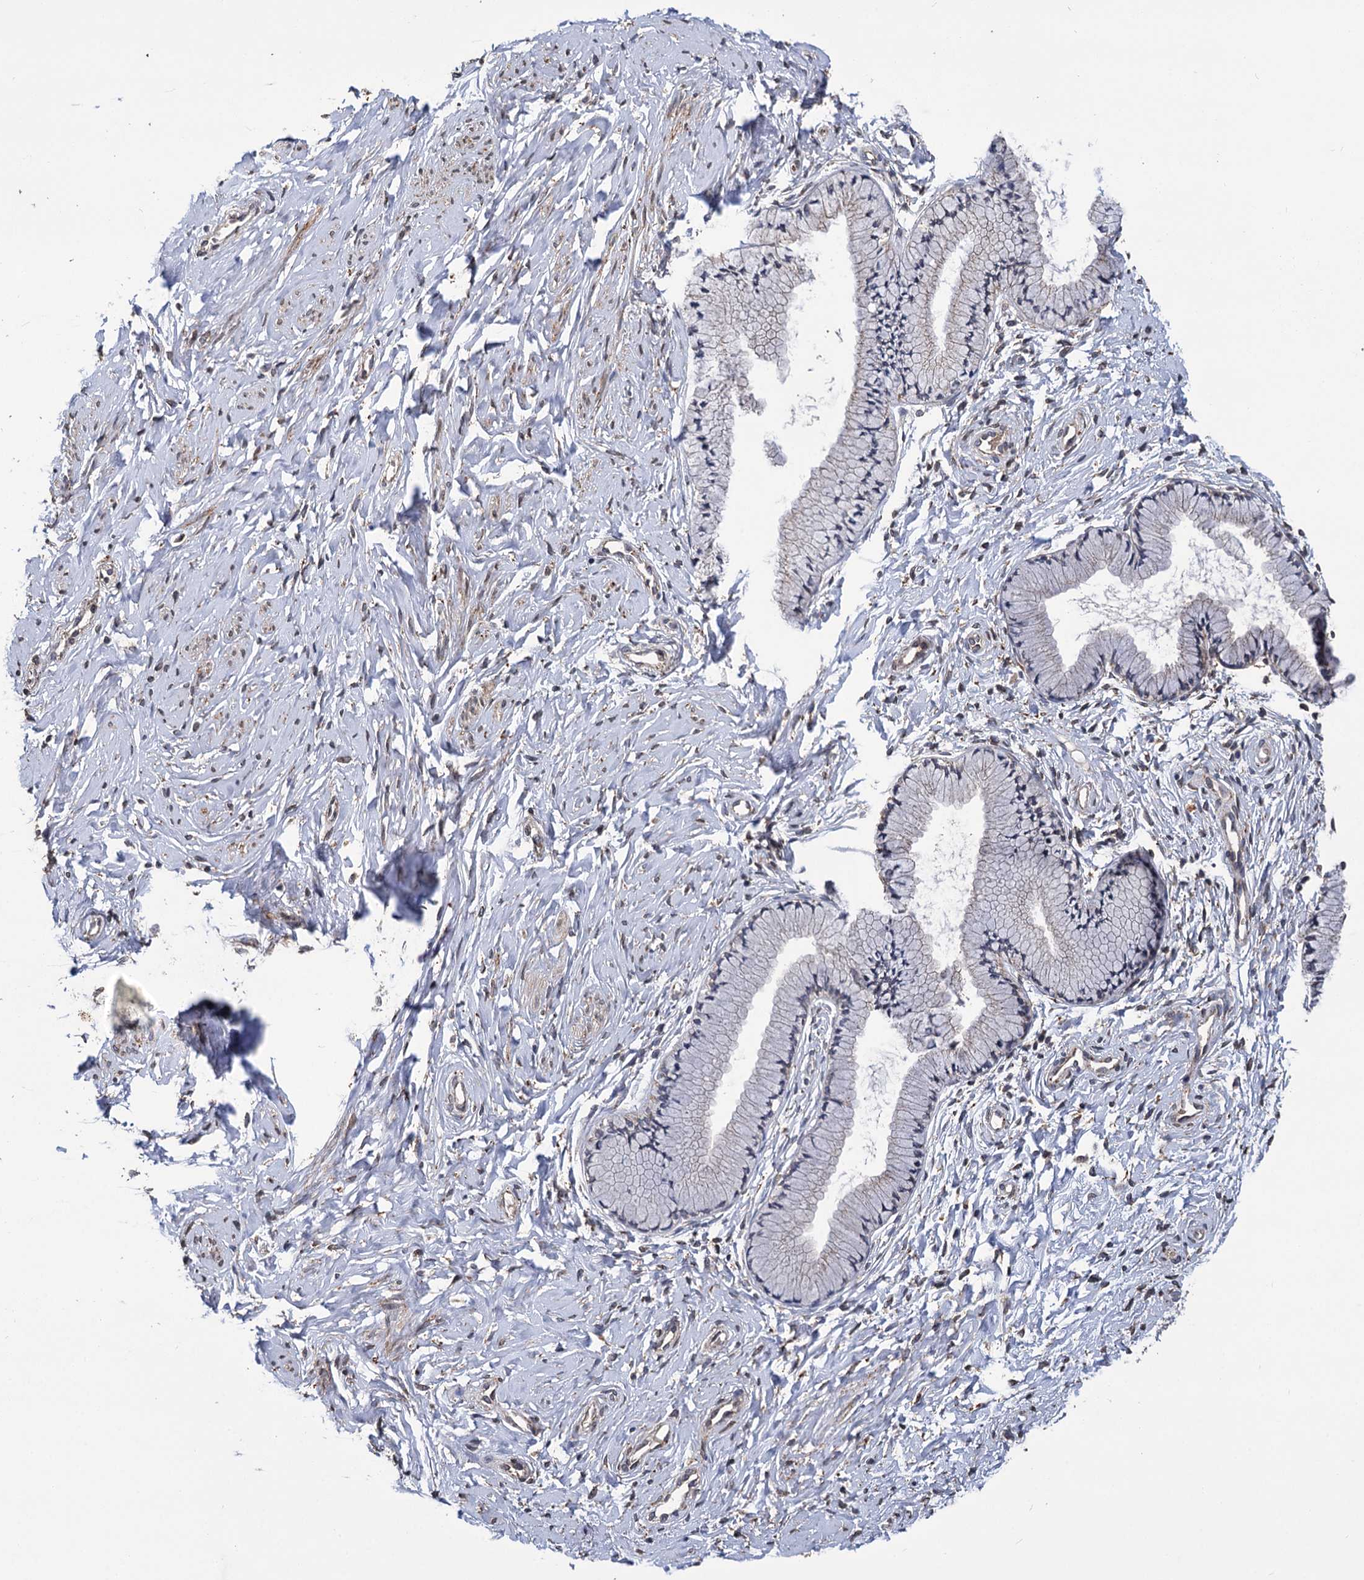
{"staining": {"intensity": "negative", "quantity": "none", "location": "none"}, "tissue": "cervix", "cell_type": "Glandular cells", "image_type": "normal", "snomed": [{"axis": "morphology", "description": "Normal tissue, NOS"}, {"axis": "topography", "description": "Cervix"}], "caption": "This is an immunohistochemistry image of normal cervix. There is no staining in glandular cells.", "gene": "SUPV3L1", "patient": {"sex": "female", "age": 33}}